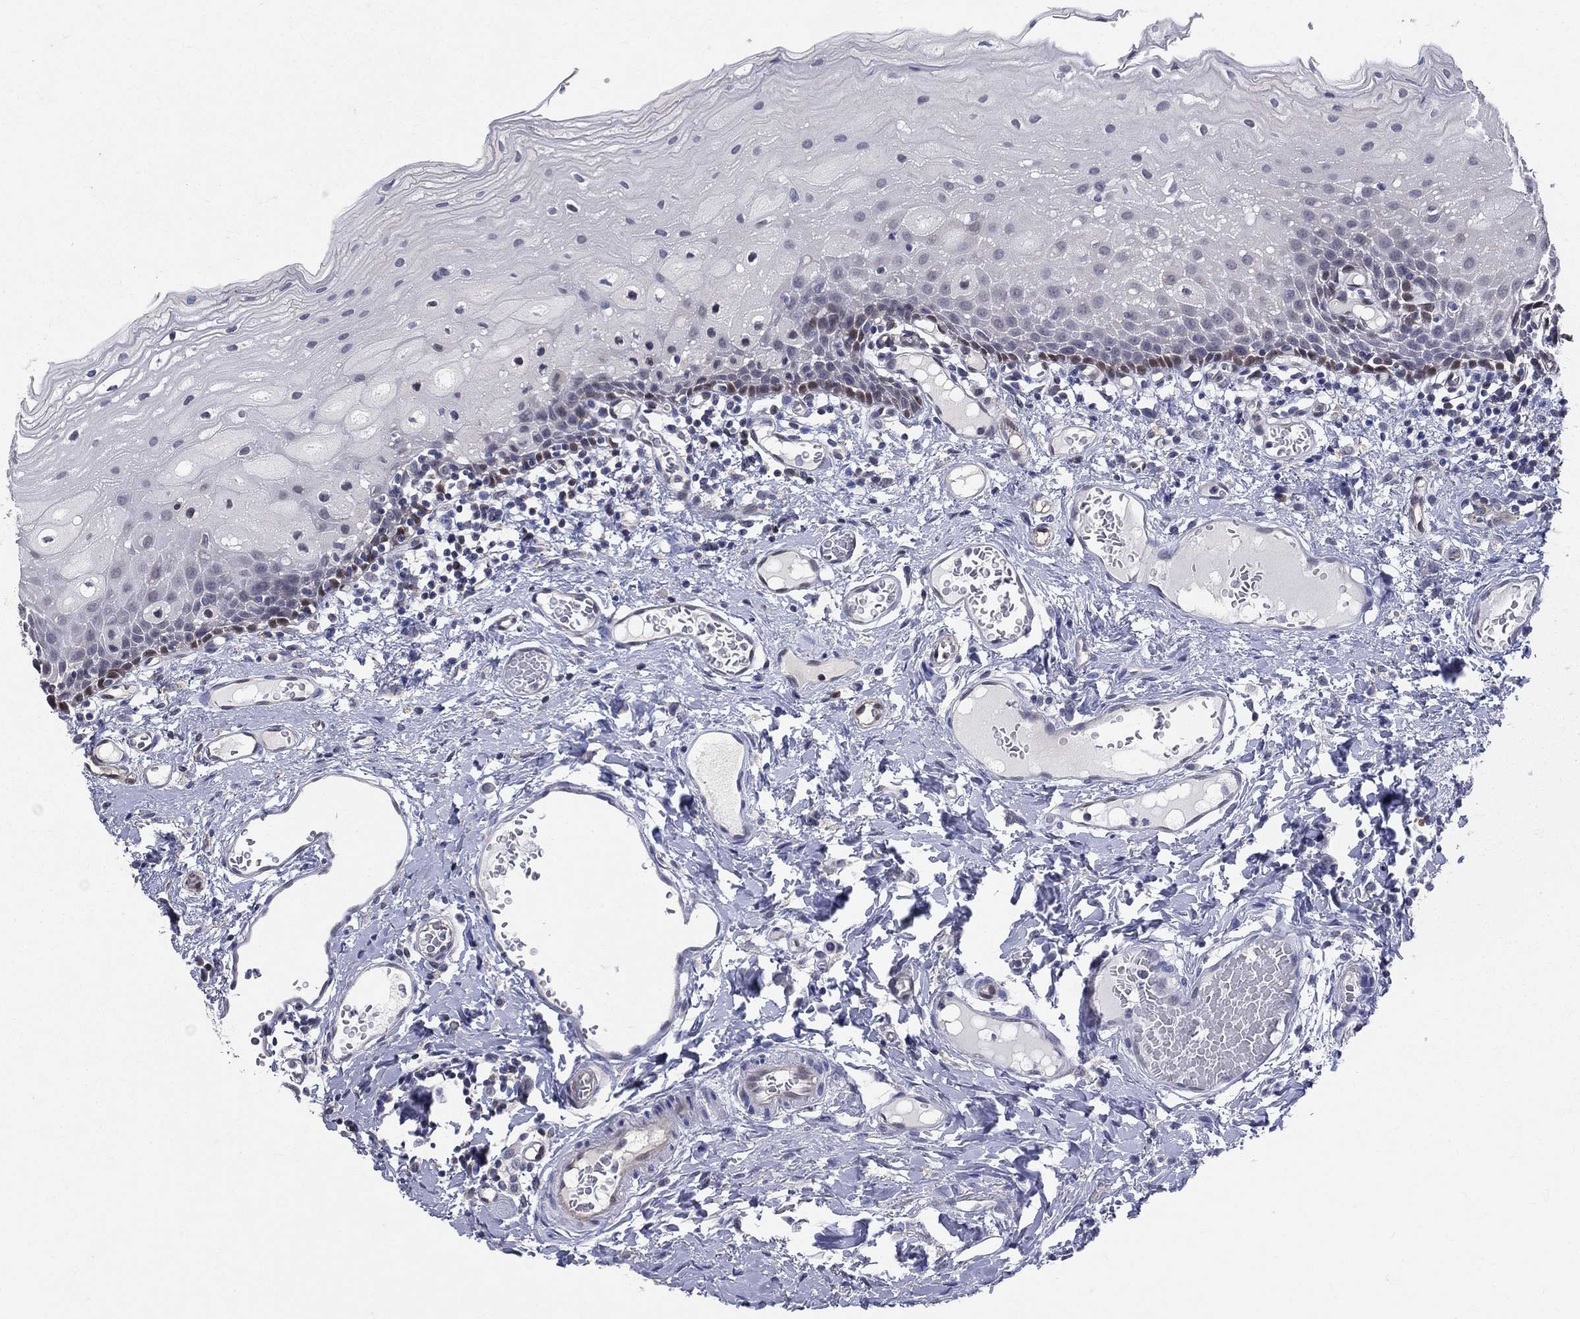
{"staining": {"intensity": "negative", "quantity": "none", "location": "none"}, "tissue": "oral mucosa", "cell_type": "Squamous epithelial cells", "image_type": "normal", "snomed": [{"axis": "morphology", "description": "Normal tissue, NOS"}, {"axis": "morphology", "description": "Squamous cell carcinoma, NOS"}, {"axis": "topography", "description": "Oral tissue"}, {"axis": "topography", "description": "Head-Neck"}], "caption": "Immunohistochemistry (IHC) image of normal oral mucosa stained for a protein (brown), which exhibits no staining in squamous epithelial cells. (DAB IHC with hematoxylin counter stain).", "gene": "GMPR2", "patient": {"sex": "female", "age": 70}}